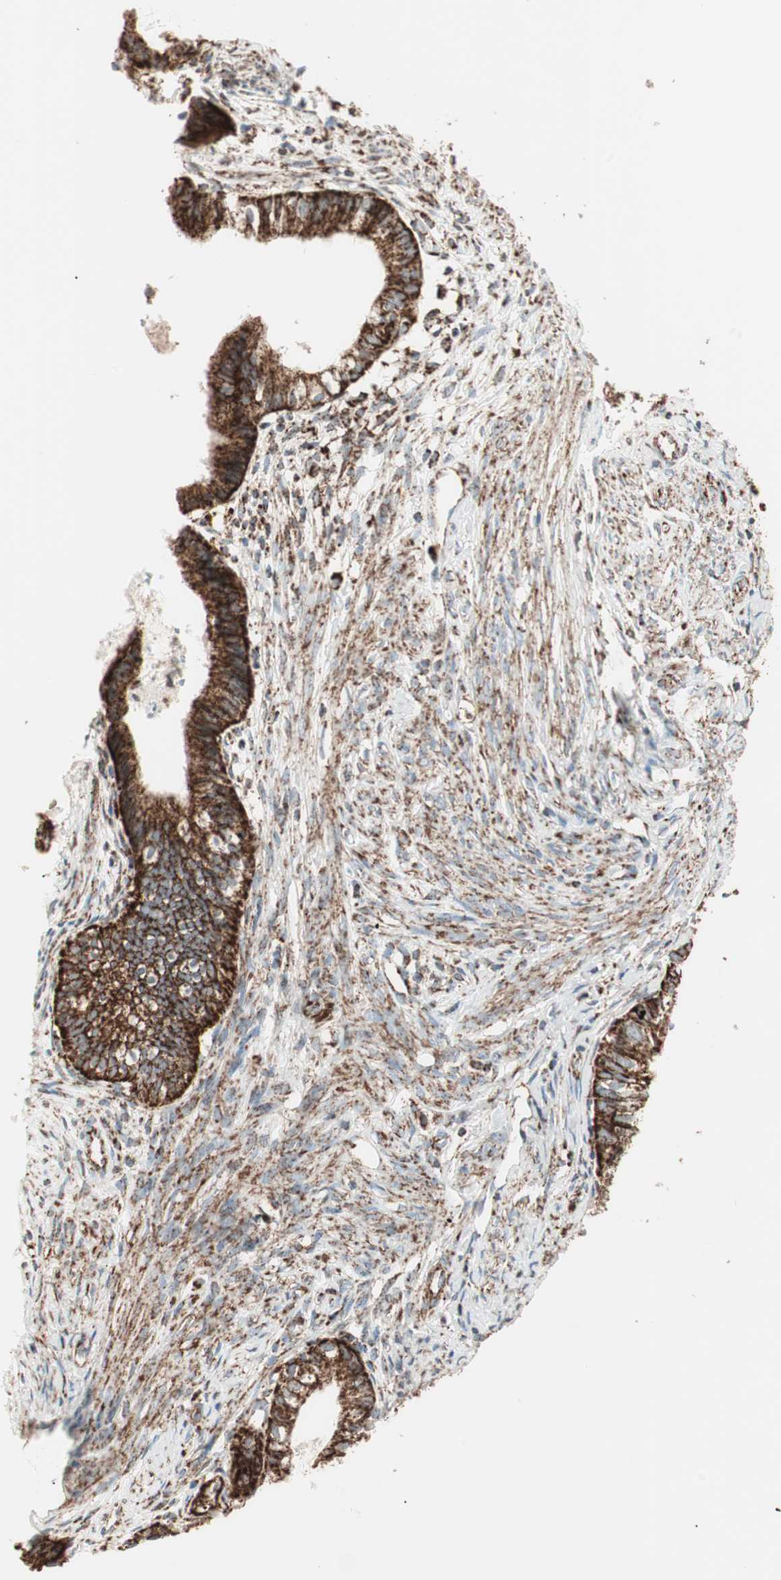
{"staining": {"intensity": "strong", "quantity": ">75%", "location": "cytoplasmic/membranous"}, "tissue": "cervical cancer", "cell_type": "Tumor cells", "image_type": "cancer", "snomed": [{"axis": "morphology", "description": "Normal tissue, NOS"}, {"axis": "morphology", "description": "Adenocarcinoma, NOS"}, {"axis": "topography", "description": "Cervix"}, {"axis": "topography", "description": "Endometrium"}], "caption": "IHC of cervical cancer (adenocarcinoma) exhibits high levels of strong cytoplasmic/membranous staining in approximately >75% of tumor cells.", "gene": "TOMM22", "patient": {"sex": "female", "age": 86}}